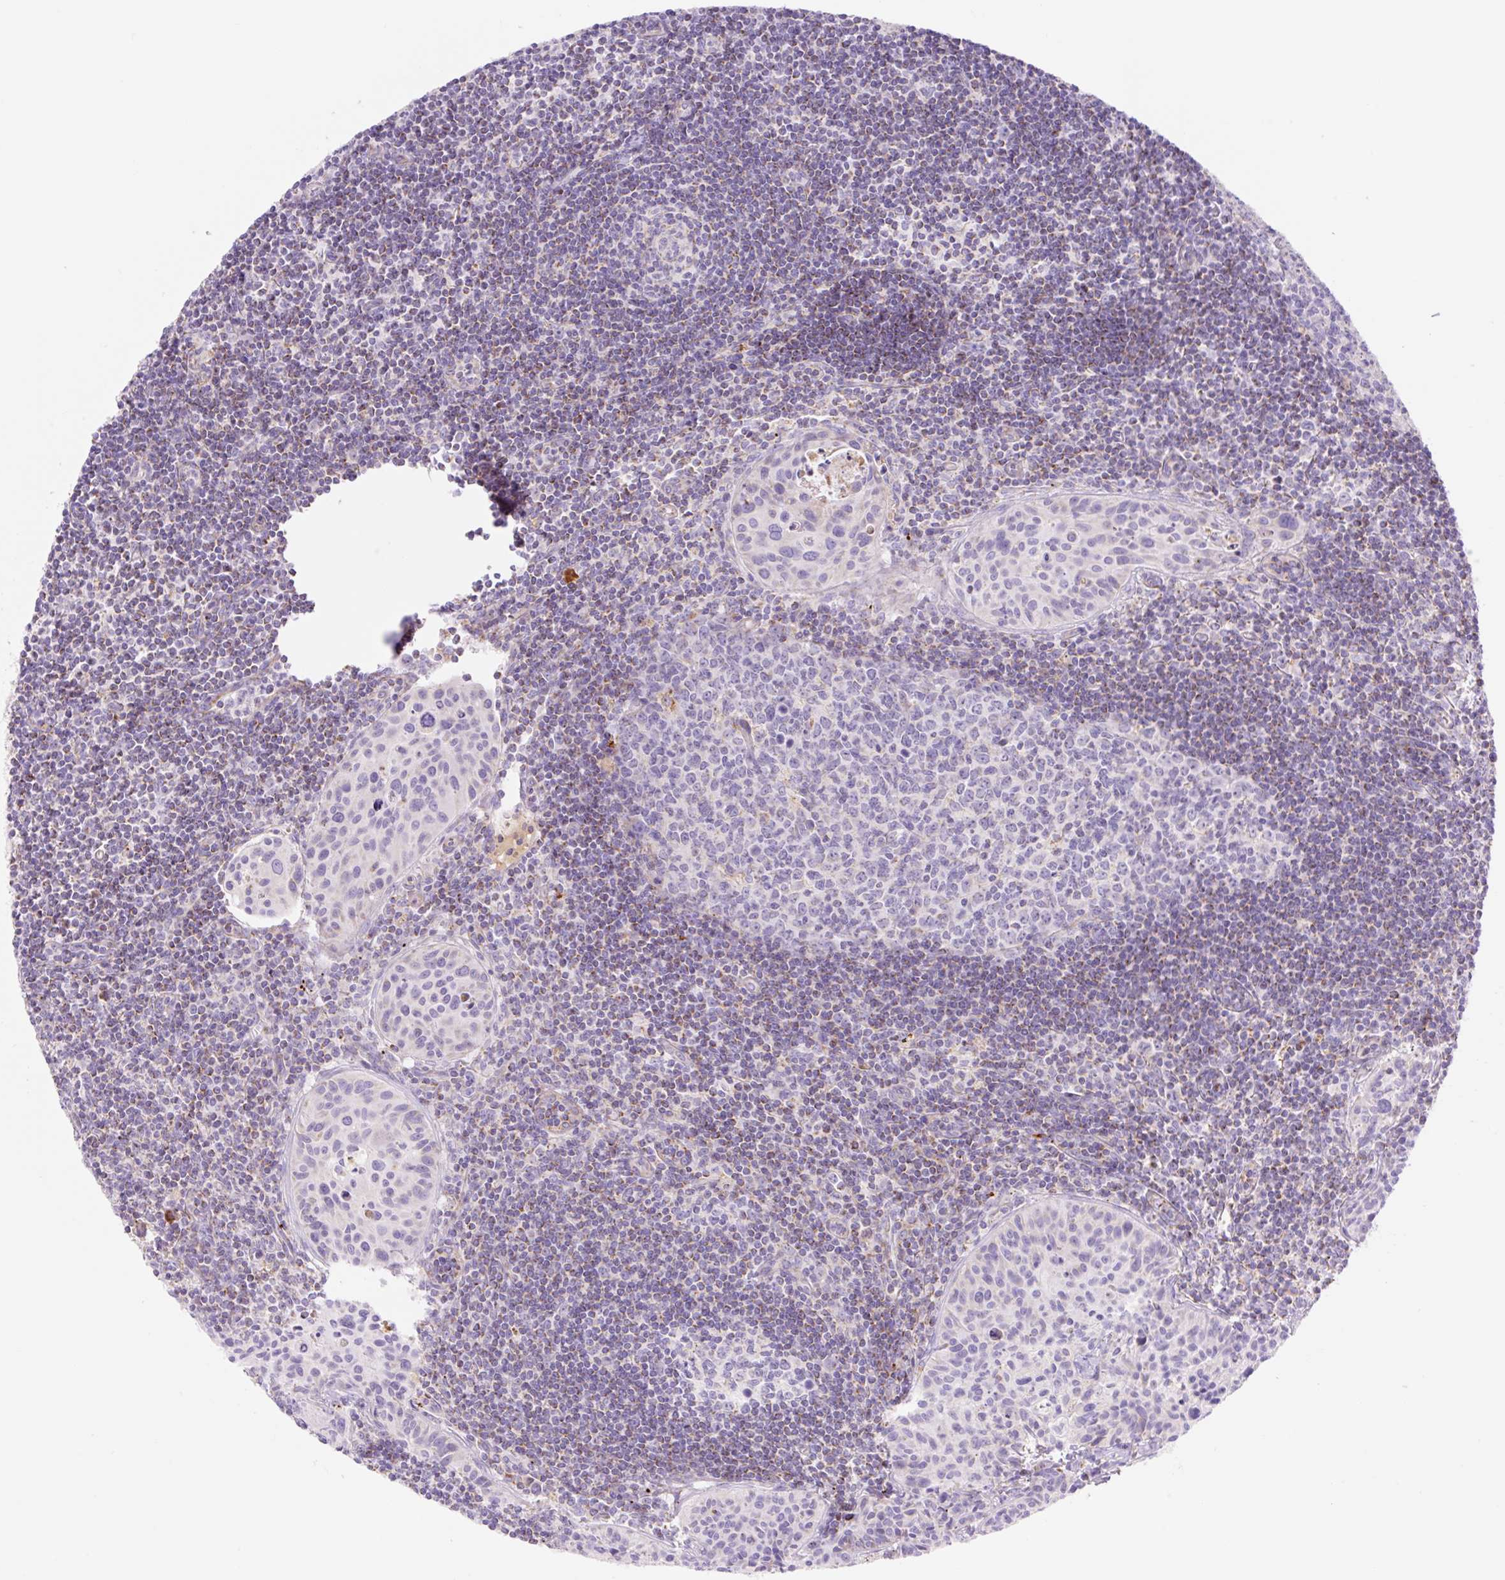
{"staining": {"intensity": "negative", "quantity": "none", "location": "none"}, "tissue": "lymph node", "cell_type": "Germinal center cells", "image_type": "normal", "snomed": [{"axis": "morphology", "description": "Normal tissue, NOS"}, {"axis": "topography", "description": "Lymph node"}], "caption": "DAB immunohistochemical staining of unremarkable lymph node displays no significant positivity in germinal center cells. (Brightfield microscopy of DAB immunohistochemistry (IHC) at high magnification).", "gene": "ETNK2", "patient": {"sex": "female", "age": 29}}